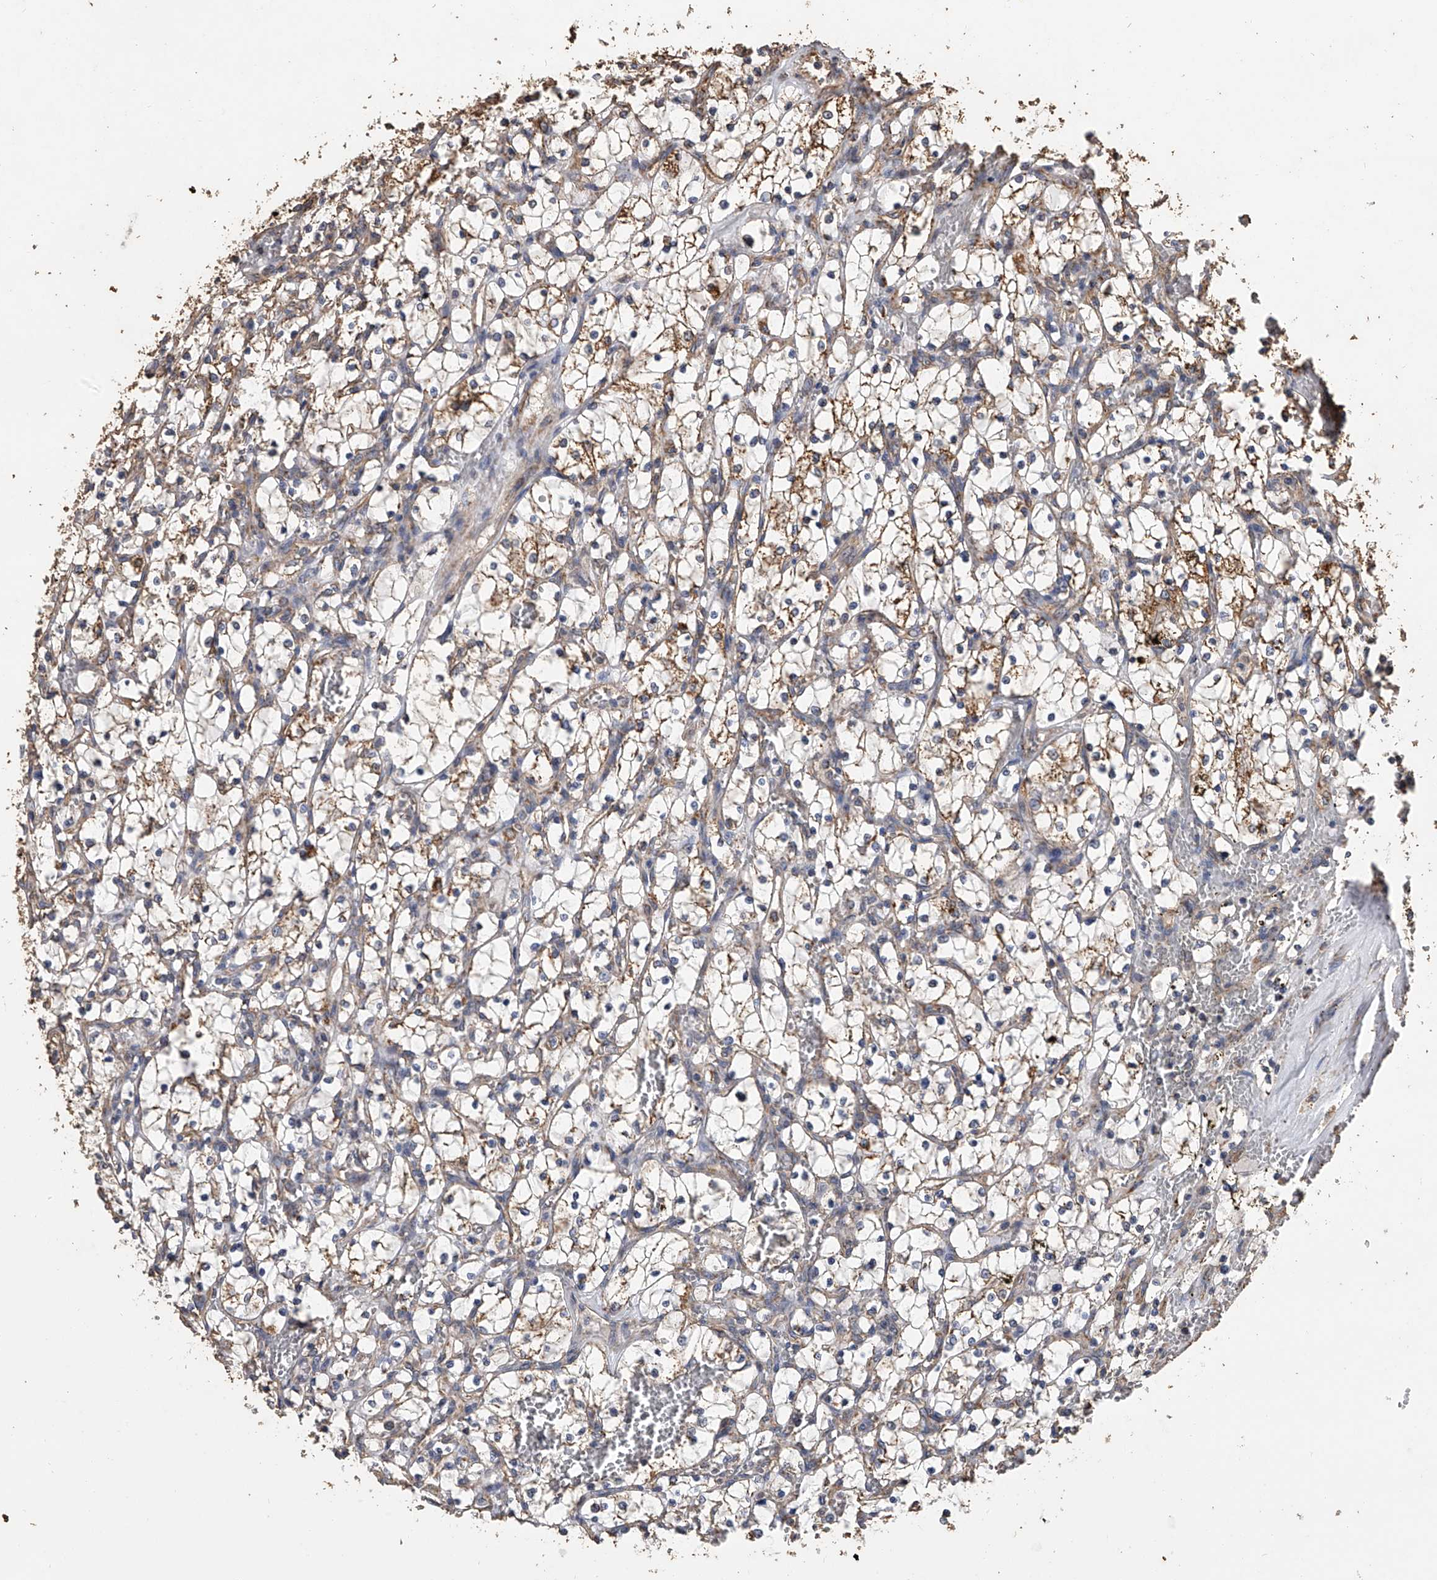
{"staining": {"intensity": "moderate", "quantity": "25%-75%", "location": "cytoplasmic/membranous"}, "tissue": "renal cancer", "cell_type": "Tumor cells", "image_type": "cancer", "snomed": [{"axis": "morphology", "description": "Adenocarcinoma, NOS"}, {"axis": "topography", "description": "Kidney"}], "caption": "Immunohistochemistry image of neoplastic tissue: renal cancer (adenocarcinoma) stained using IHC reveals medium levels of moderate protein expression localized specifically in the cytoplasmic/membranous of tumor cells, appearing as a cytoplasmic/membranous brown color.", "gene": "MRPL28", "patient": {"sex": "female", "age": 69}}